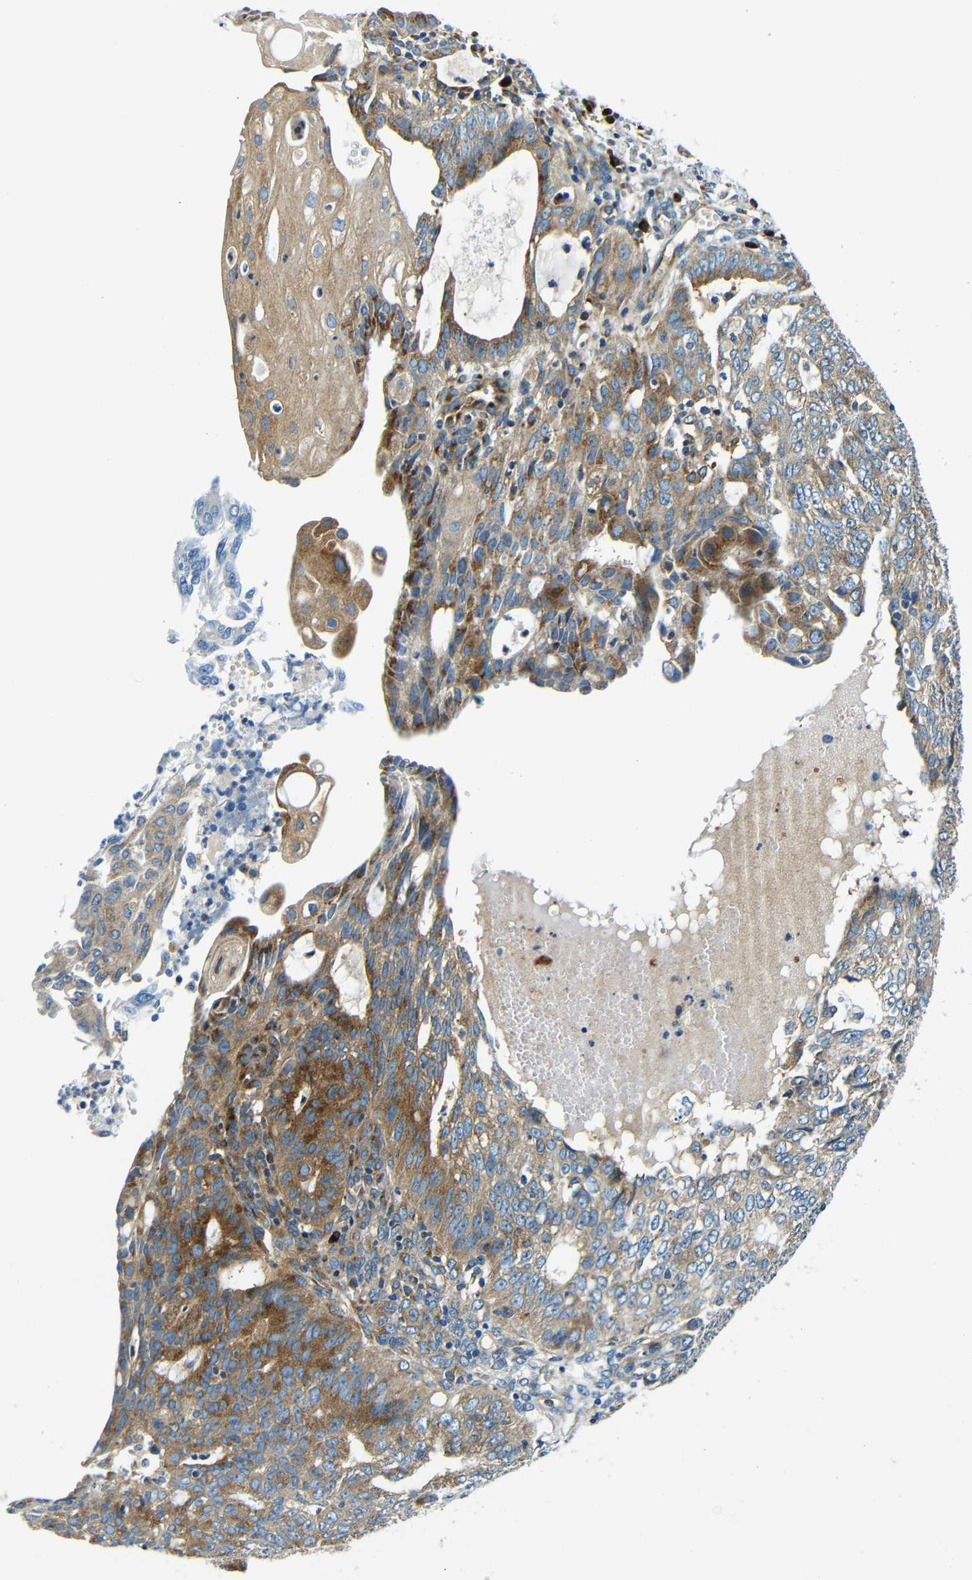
{"staining": {"intensity": "moderate", "quantity": ">75%", "location": "cytoplasmic/membranous"}, "tissue": "endometrial cancer", "cell_type": "Tumor cells", "image_type": "cancer", "snomed": [{"axis": "morphology", "description": "Adenocarcinoma, NOS"}, {"axis": "topography", "description": "Endometrium"}], "caption": "Human endometrial cancer (adenocarcinoma) stained with a protein marker reveals moderate staining in tumor cells.", "gene": "USO1", "patient": {"sex": "female", "age": 32}}